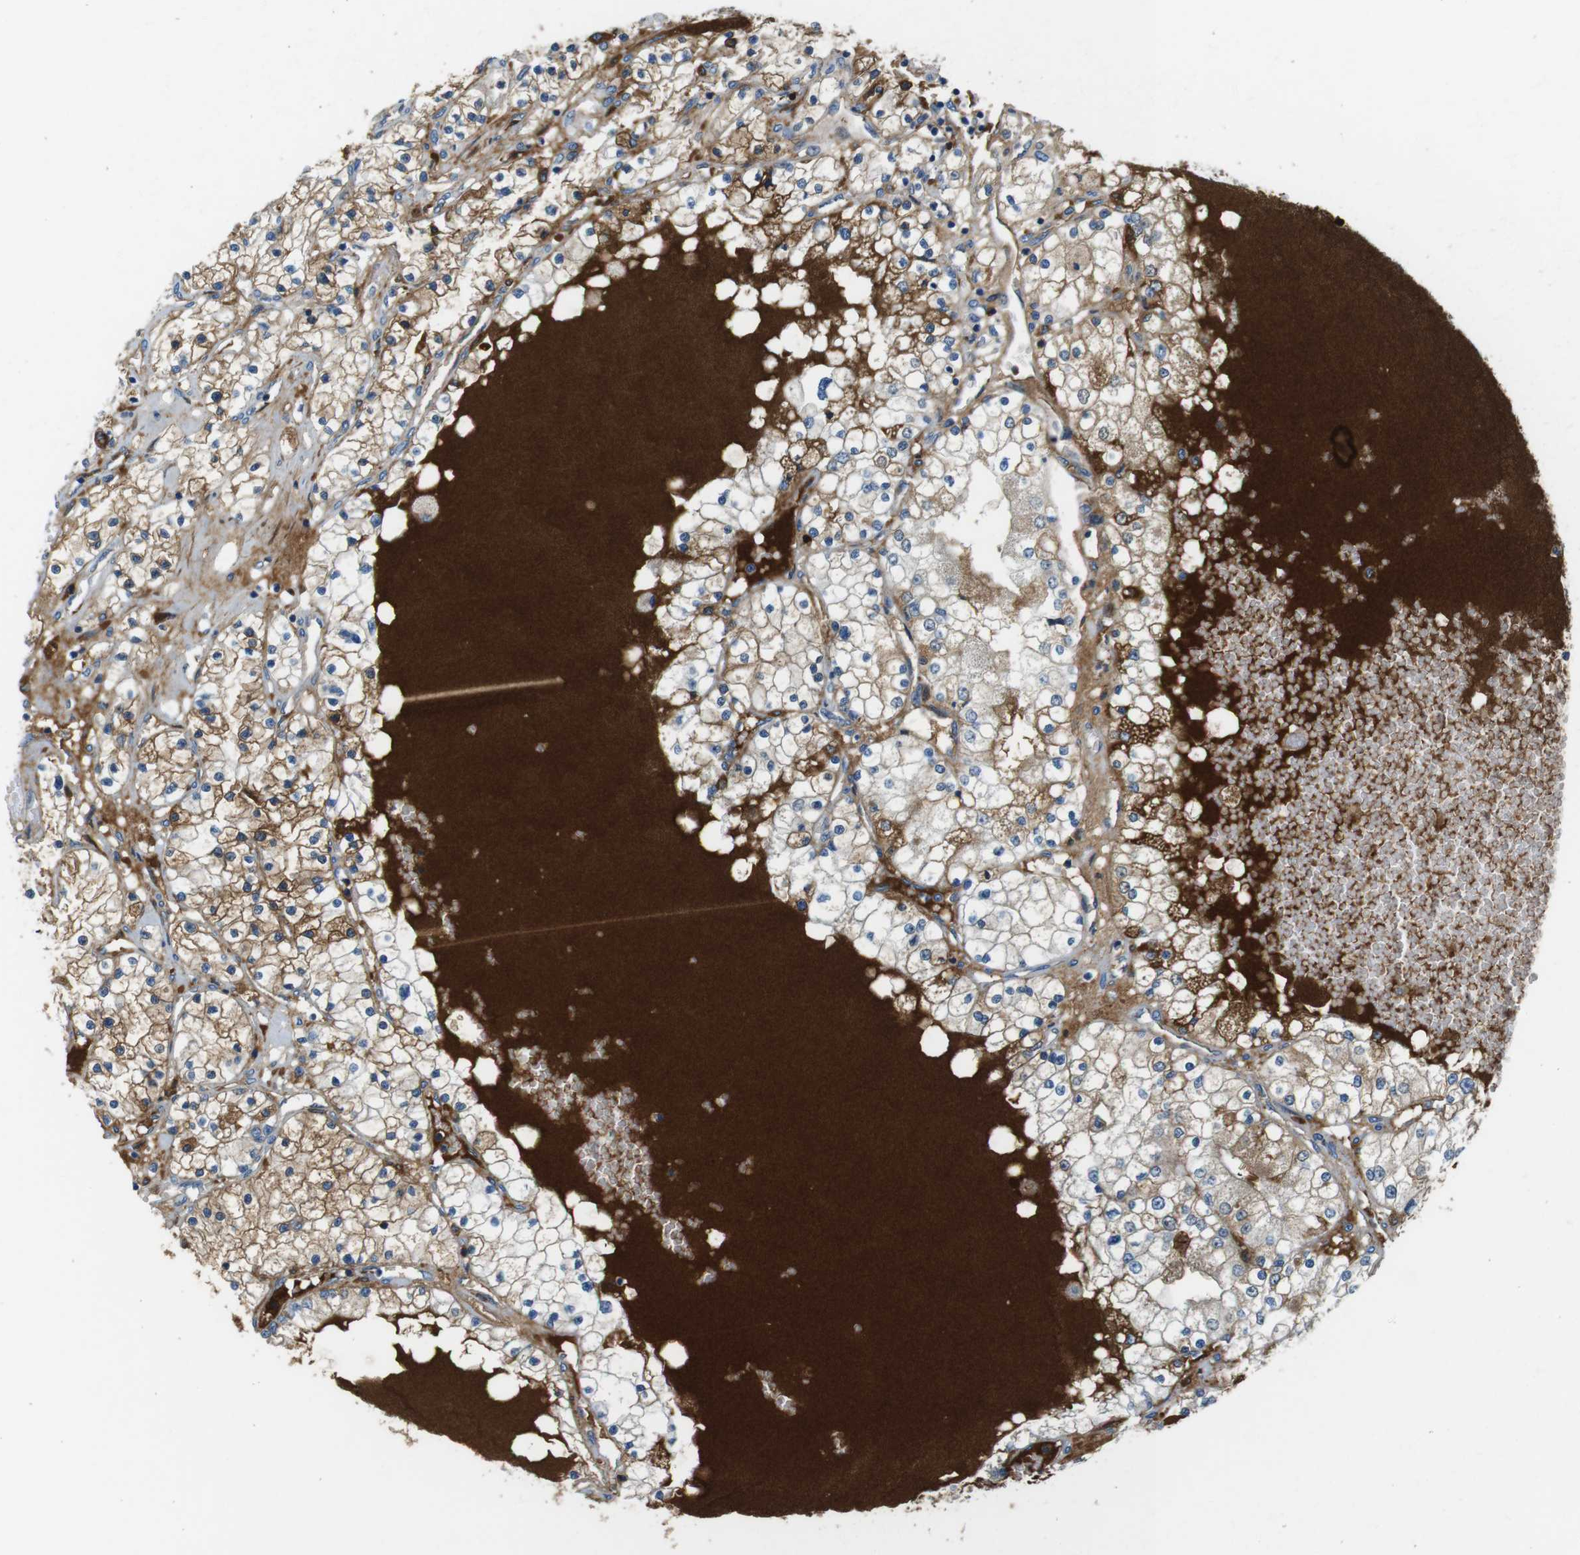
{"staining": {"intensity": "moderate", "quantity": "<25%", "location": "cytoplasmic/membranous"}, "tissue": "renal cancer", "cell_type": "Tumor cells", "image_type": "cancer", "snomed": [{"axis": "morphology", "description": "Adenocarcinoma, NOS"}, {"axis": "topography", "description": "Kidney"}], "caption": "Human renal adenocarcinoma stained with a brown dye reveals moderate cytoplasmic/membranous positive staining in approximately <25% of tumor cells.", "gene": "IGHD", "patient": {"sex": "male", "age": 68}}